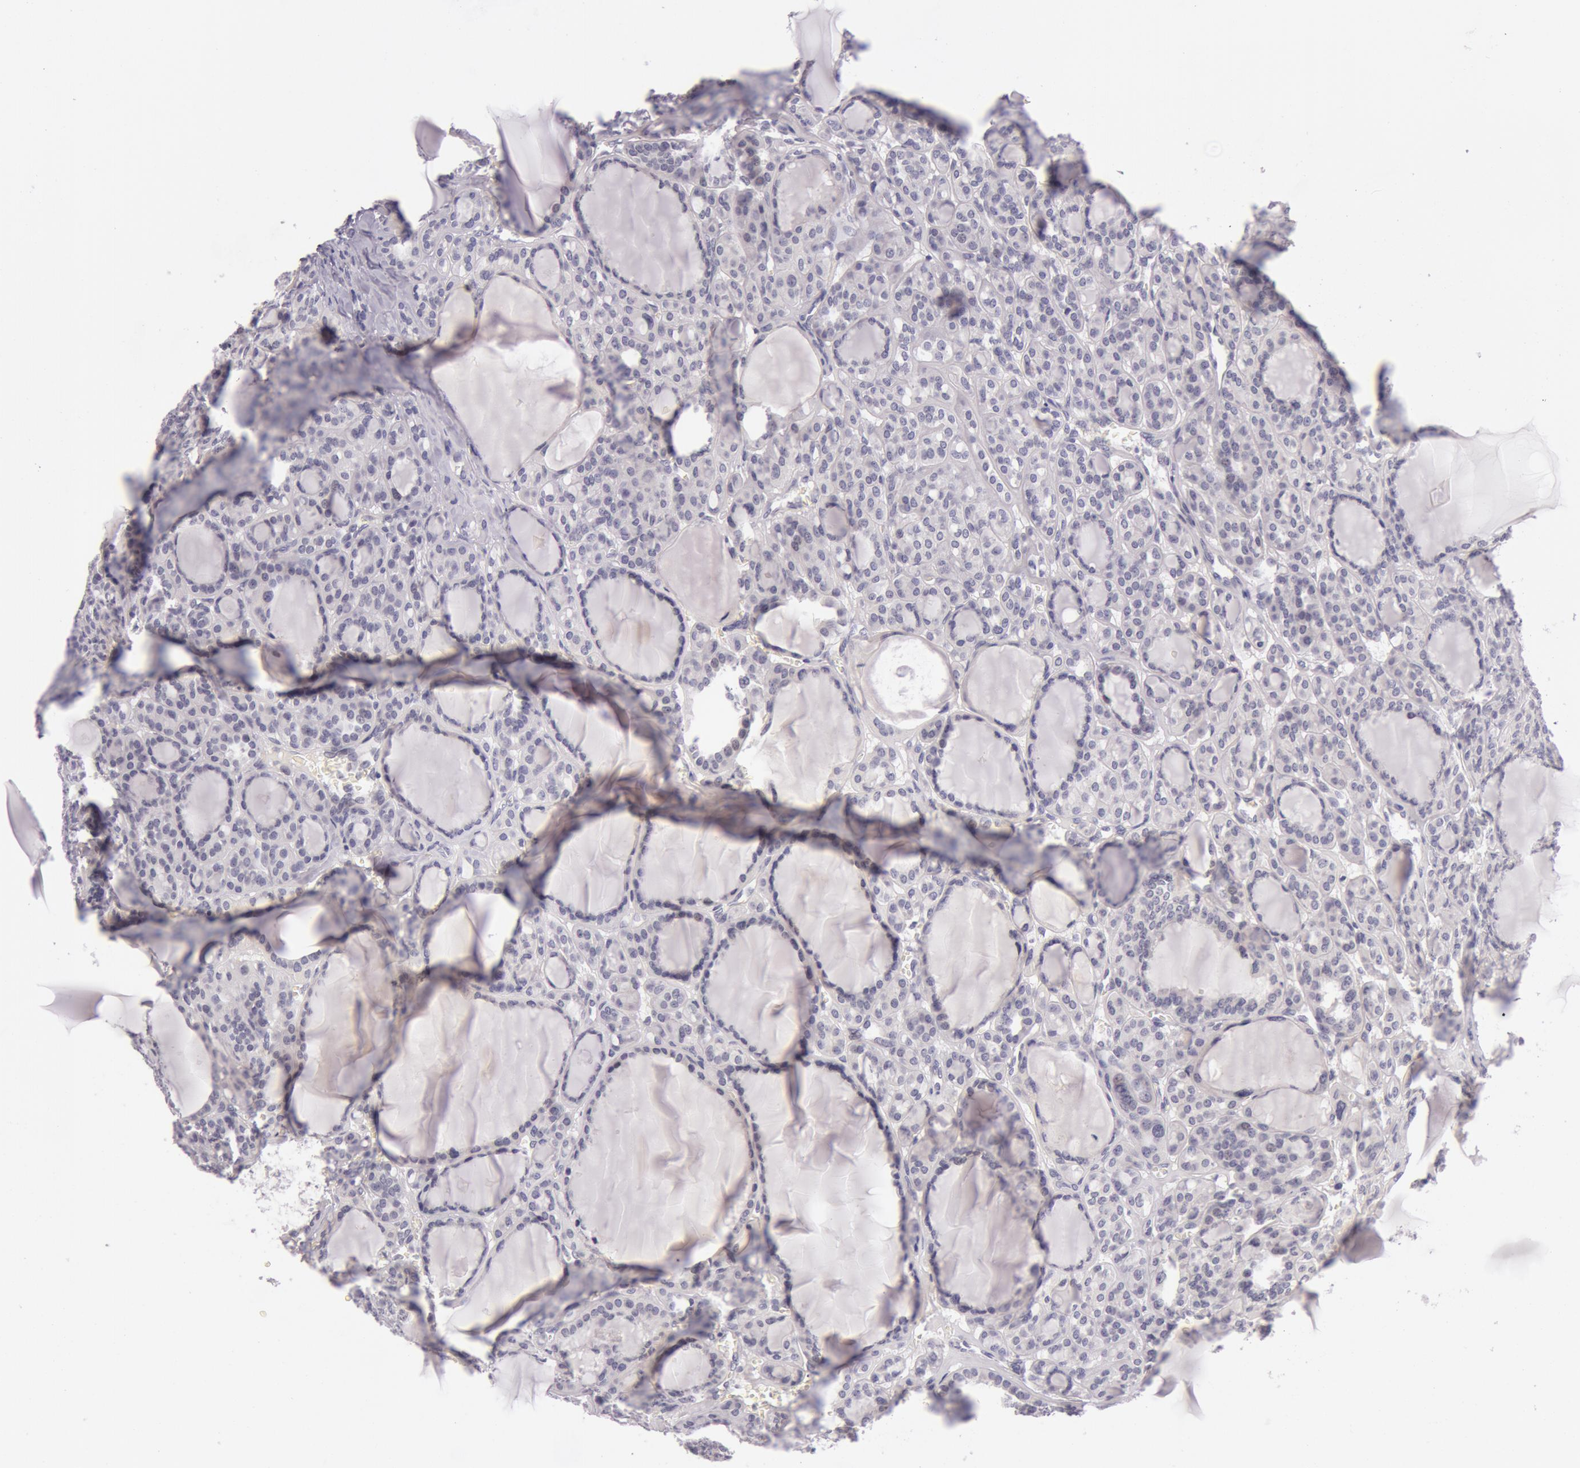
{"staining": {"intensity": "negative", "quantity": "none", "location": "none"}, "tissue": "thyroid cancer", "cell_type": "Tumor cells", "image_type": "cancer", "snomed": [{"axis": "morphology", "description": "Follicular adenoma carcinoma, NOS"}, {"axis": "topography", "description": "Thyroid gland"}], "caption": "High magnification brightfield microscopy of thyroid follicular adenoma carcinoma stained with DAB (3,3'-diaminobenzidine) (brown) and counterstained with hematoxylin (blue): tumor cells show no significant staining.", "gene": "RBMY1F", "patient": {"sex": "female", "age": 71}}